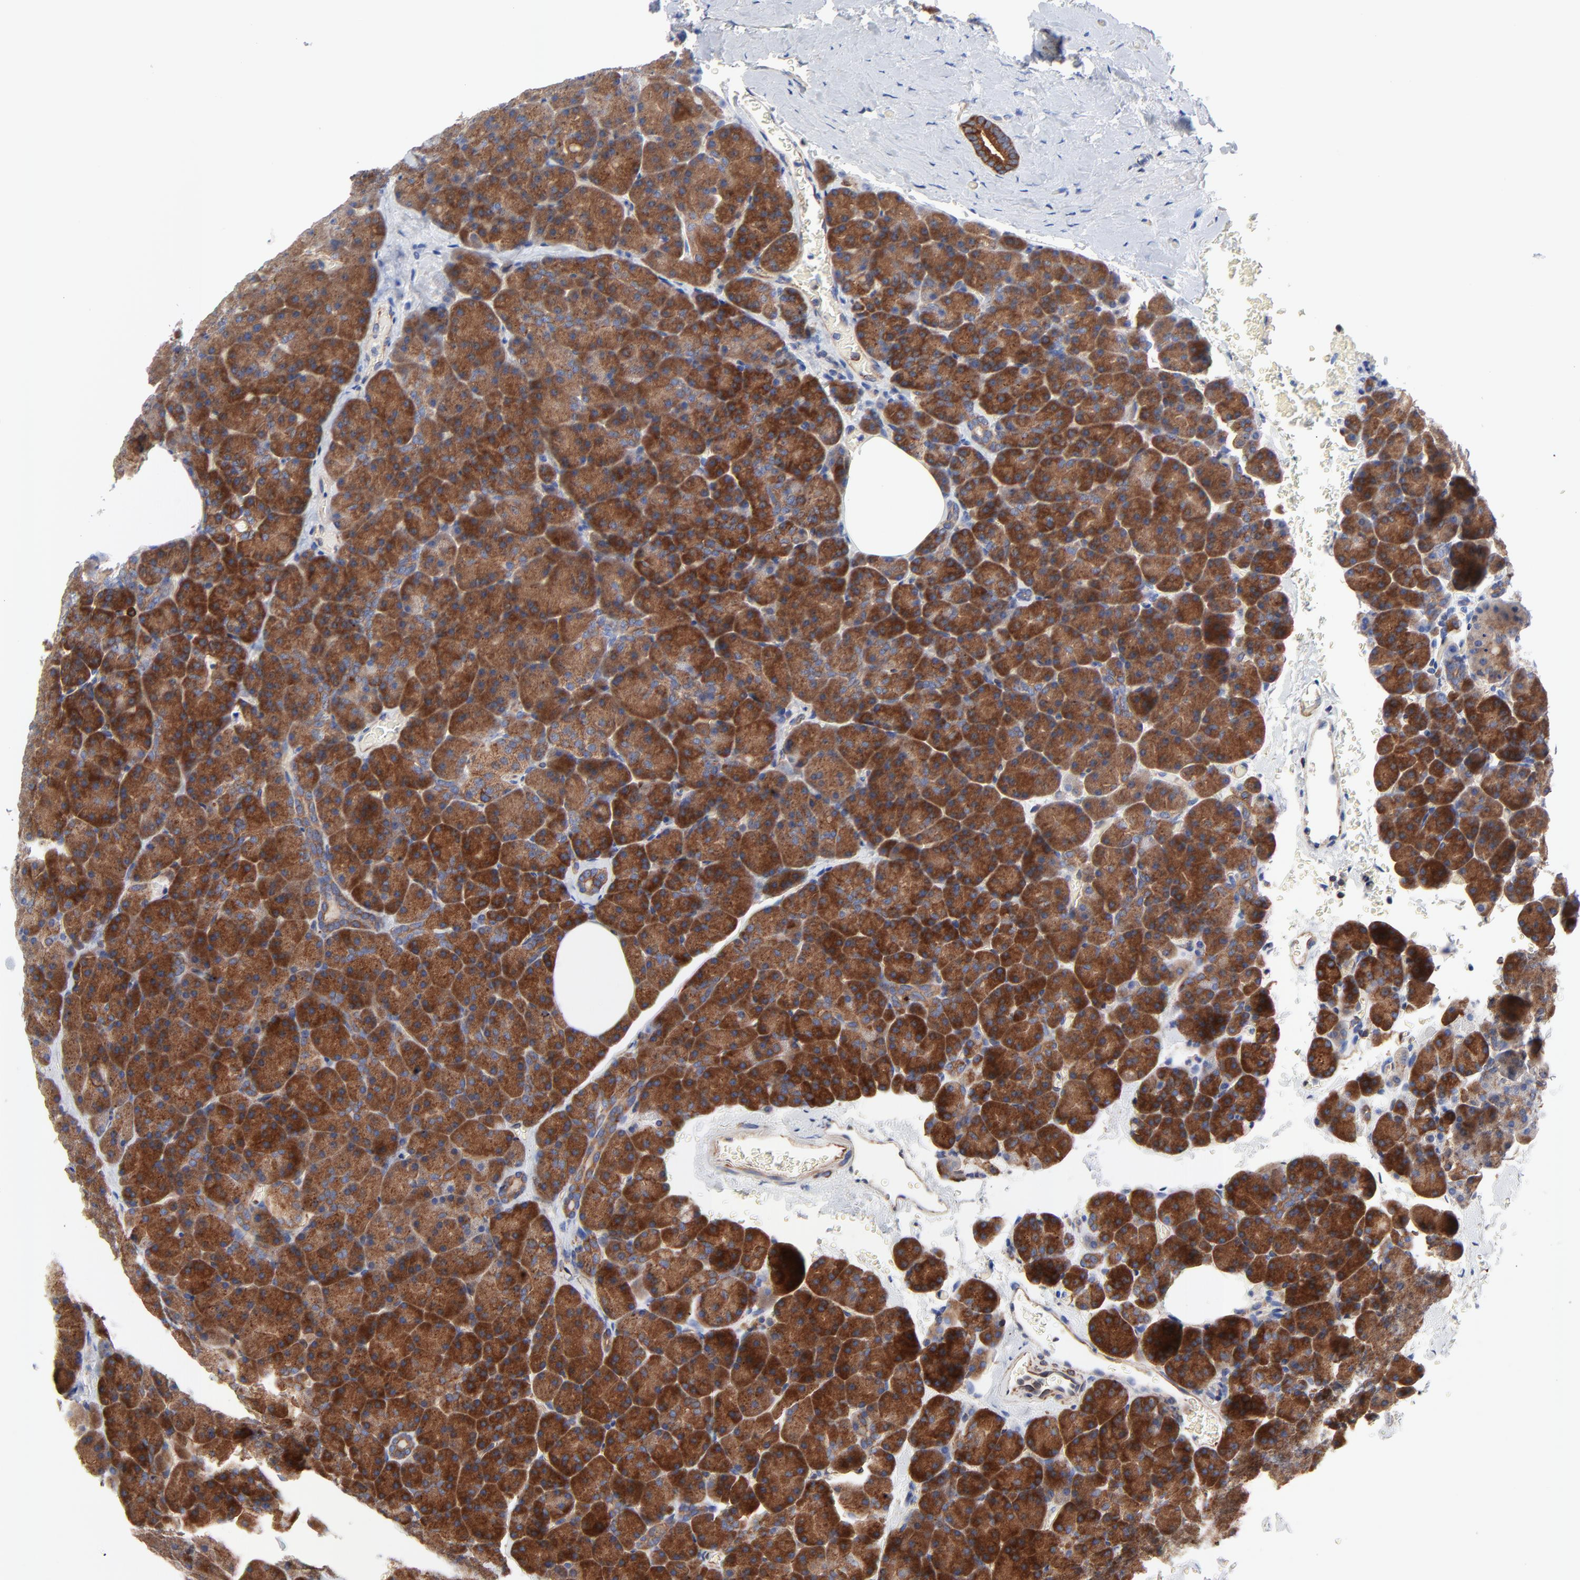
{"staining": {"intensity": "strong", "quantity": ">75%", "location": "cytoplasmic/membranous"}, "tissue": "pancreas", "cell_type": "Exocrine glandular cells", "image_type": "normal", "snomed": [{"axis": "morphology", "description": "Normal tissue, NOS"}, {"axis": "topography", "description": "Pancreas"}], "caption": "Exocrine glandular cells reveal strong cytoplasmic/membranous staining in approximately >75% of cells in normal pancreas.", "gene": "CD2AP", "patient": {"sex": "female", "age": 35}}